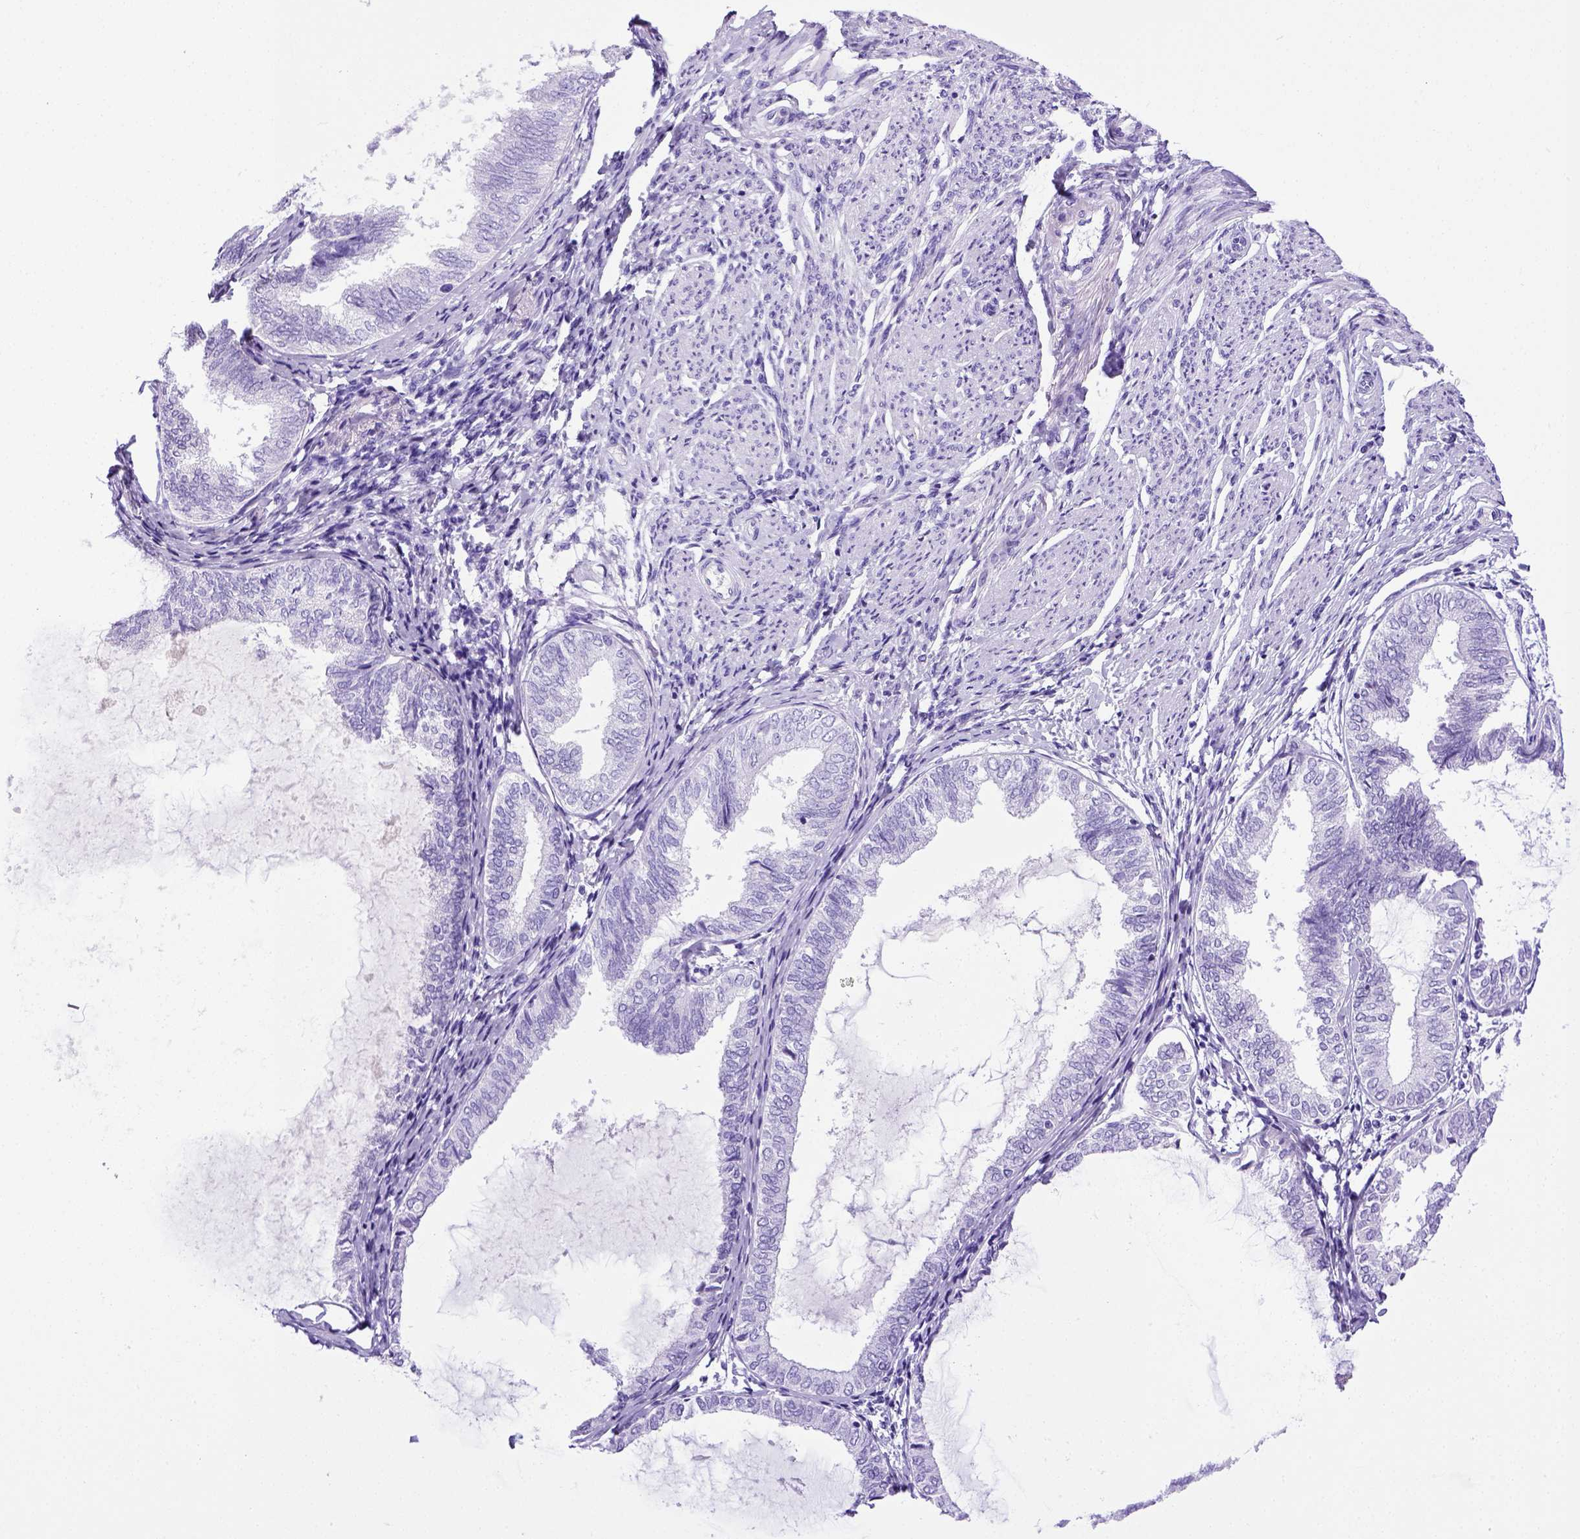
{"staining": {"intensity": "negative", "quantity": "none", "location": "none"}, "tissue": "endometrial cancer", "cell_type": "Tumor cells", "image_type": "cancer", "snomed": [{"axis": "morphology", "description": "Adenocarcinoma, NOS"}, {"axis": "topography", "description": "Endometrium"}], "caption": "IHC image of neoplastic tissue: human endometrial cancer (adenocarcinoma) stained with DAB shows no significant protein positivity in tumor cells. (DAB IHC with hematoxylin counter stain).", "gene": "ITIH4", "patient": {"sex": "female", "age": 68}}